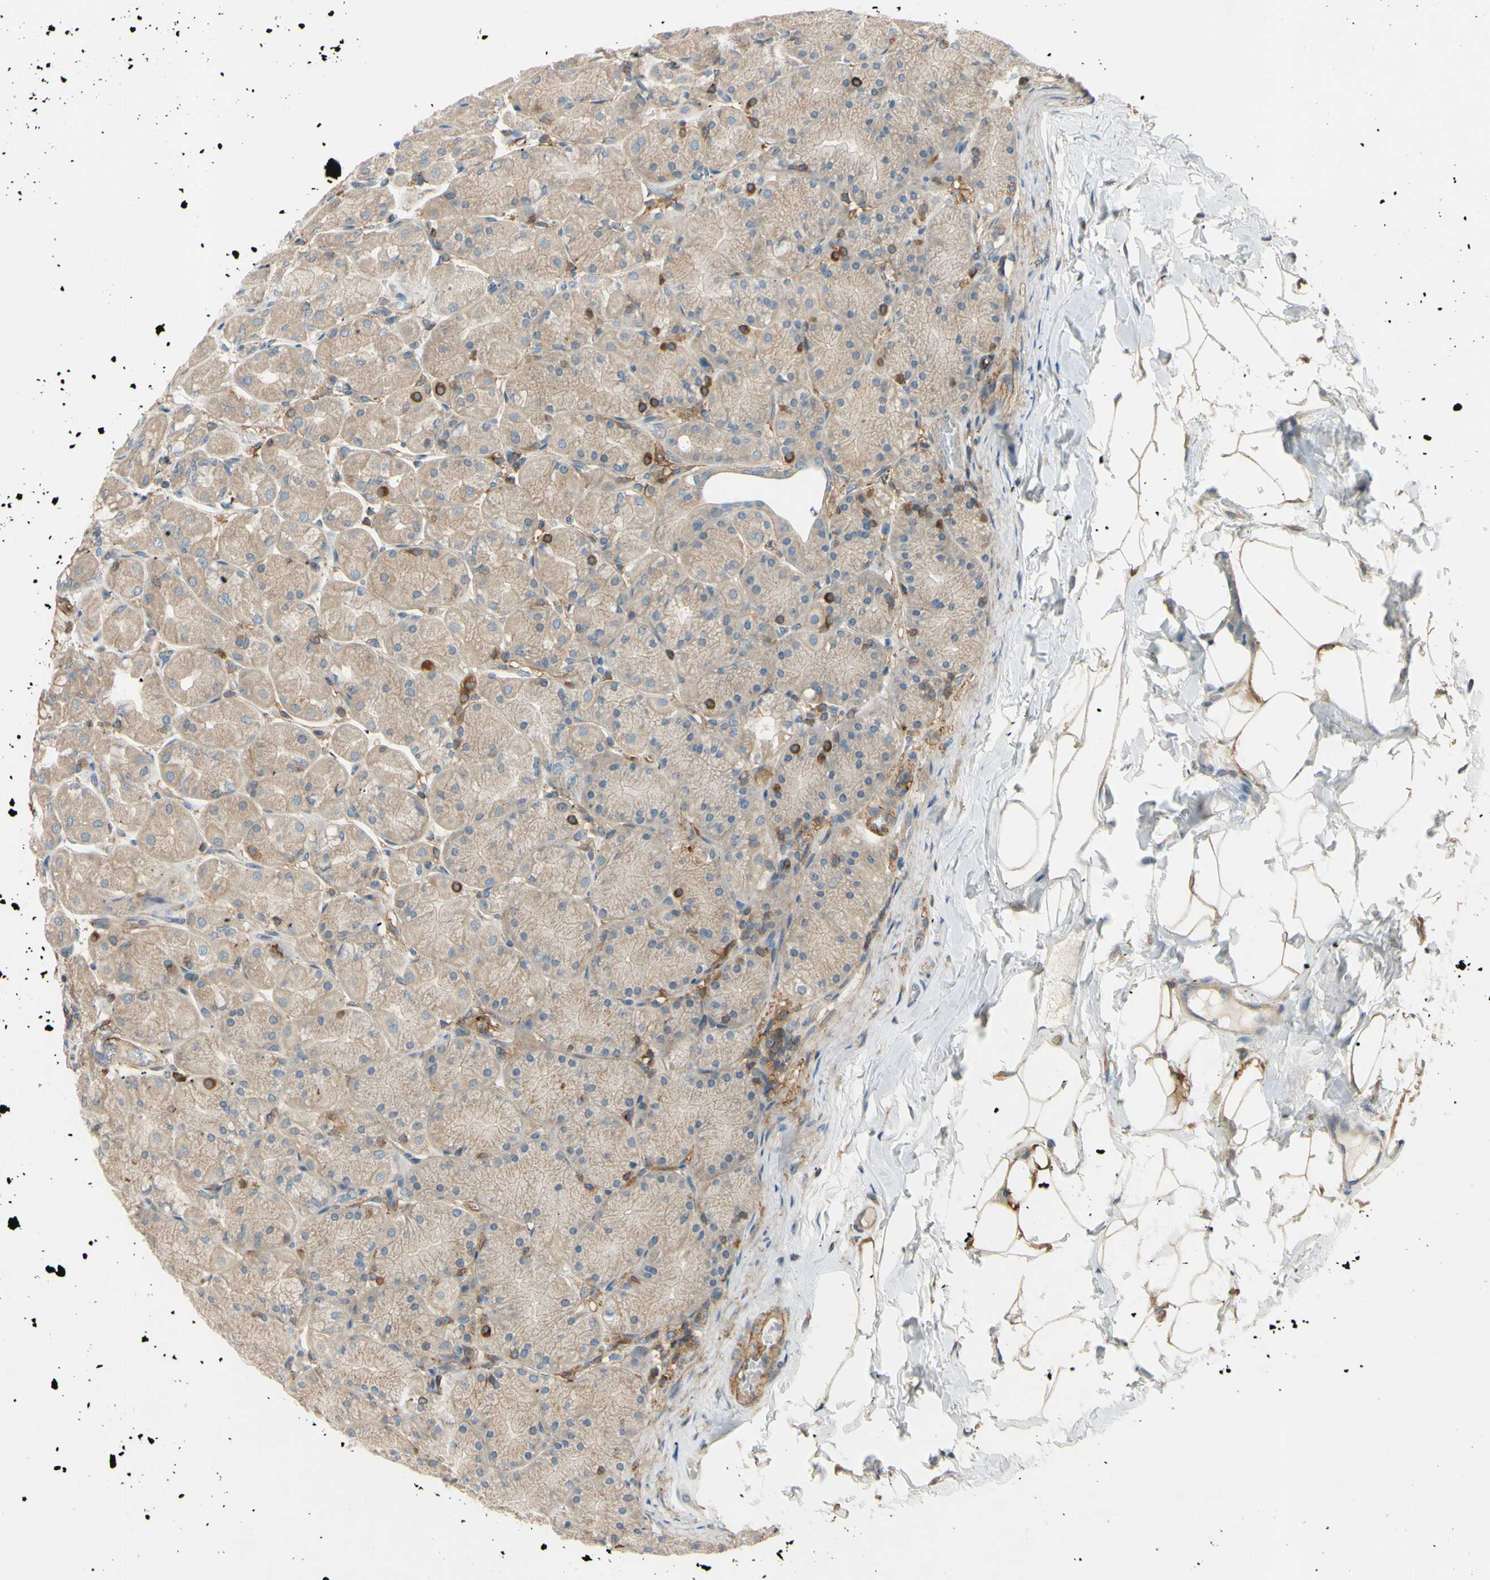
{"staining": {"intensity": "moderate", "quantity": ">75%", "location": "cytoplasmic/membranous"}, "tissue": "stomach", "cell_type": "Glandular cells", "image_type": "normal", "snomed": [{"axis": "morphology", "description": "Normal tissue, NOS"}, {"axis": "topography", "description": "Stomach, upper"}], "caption": "This image displays IHC staining of benign stomach, with medium moderate cytoplasmic/membranous expression in approximately >75% of glandular cells.", "gene": "POR", "patient": {"sex": "female", "age": 56}}